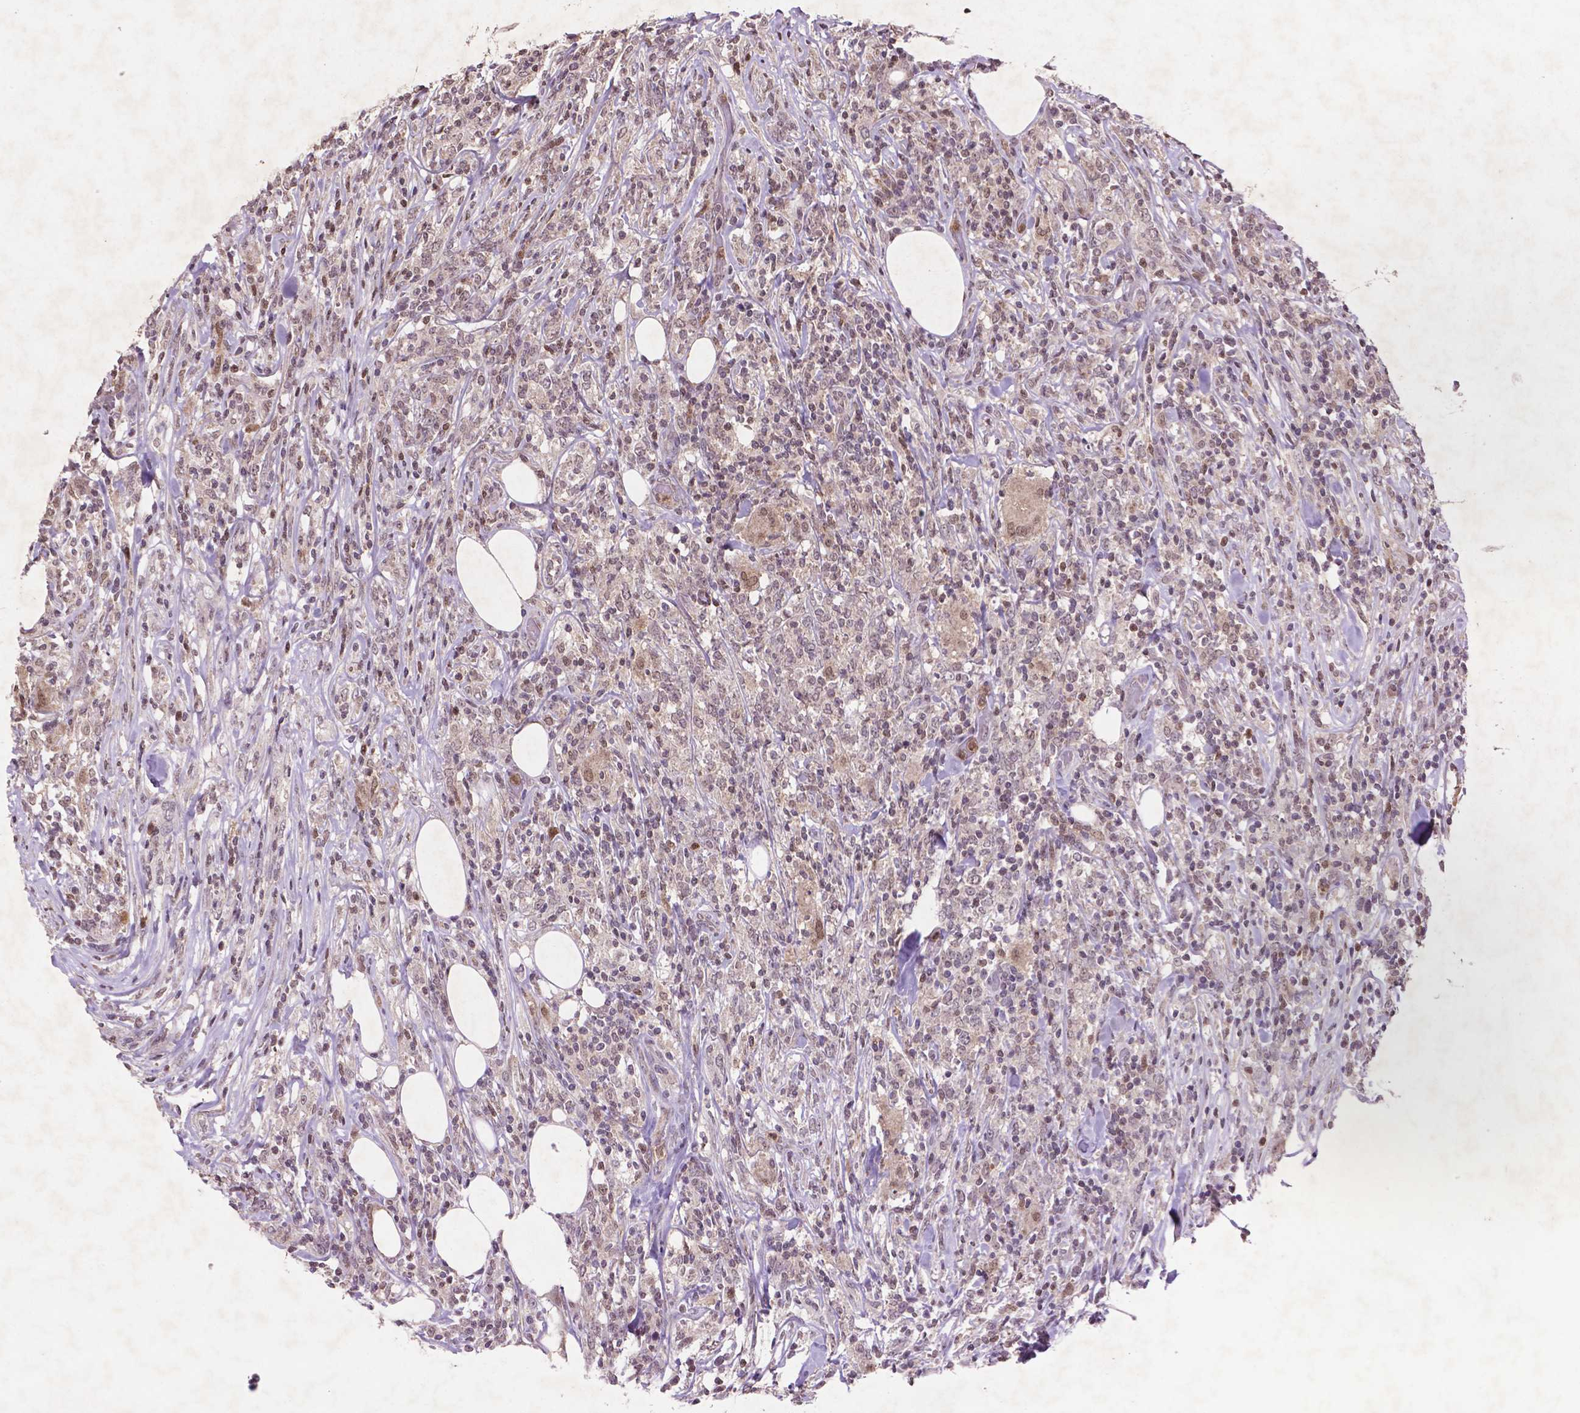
{"staining": {"intensity": "negative", "quantity": "none", "location": "none"}, "tissue": "lymphoma", "cell_type": "Tumor cells", "image_type": "cancer", "snomed": [{"axis": "morphology", "description": "Malignant lymphoma, non-Hodgkin's type, High grade"}, {"axis": "topography", "description": "Lymph node"}], "caption": "Immunohistochemistry (IHC) image of malignant lymphoma, non-Hodgkin's type (high-grade) stained for a protein (brown), which reveals no staining in tumor cells. (Stains: DAB (3,3'-diaminobenzidine) immunohistochemistry (IHC) with hematoxylin counter stain, Microscopy: brightfield microscopy at high magnification).", "gene": "GLRX", "patient": {"sex": "female", "age": 84}}